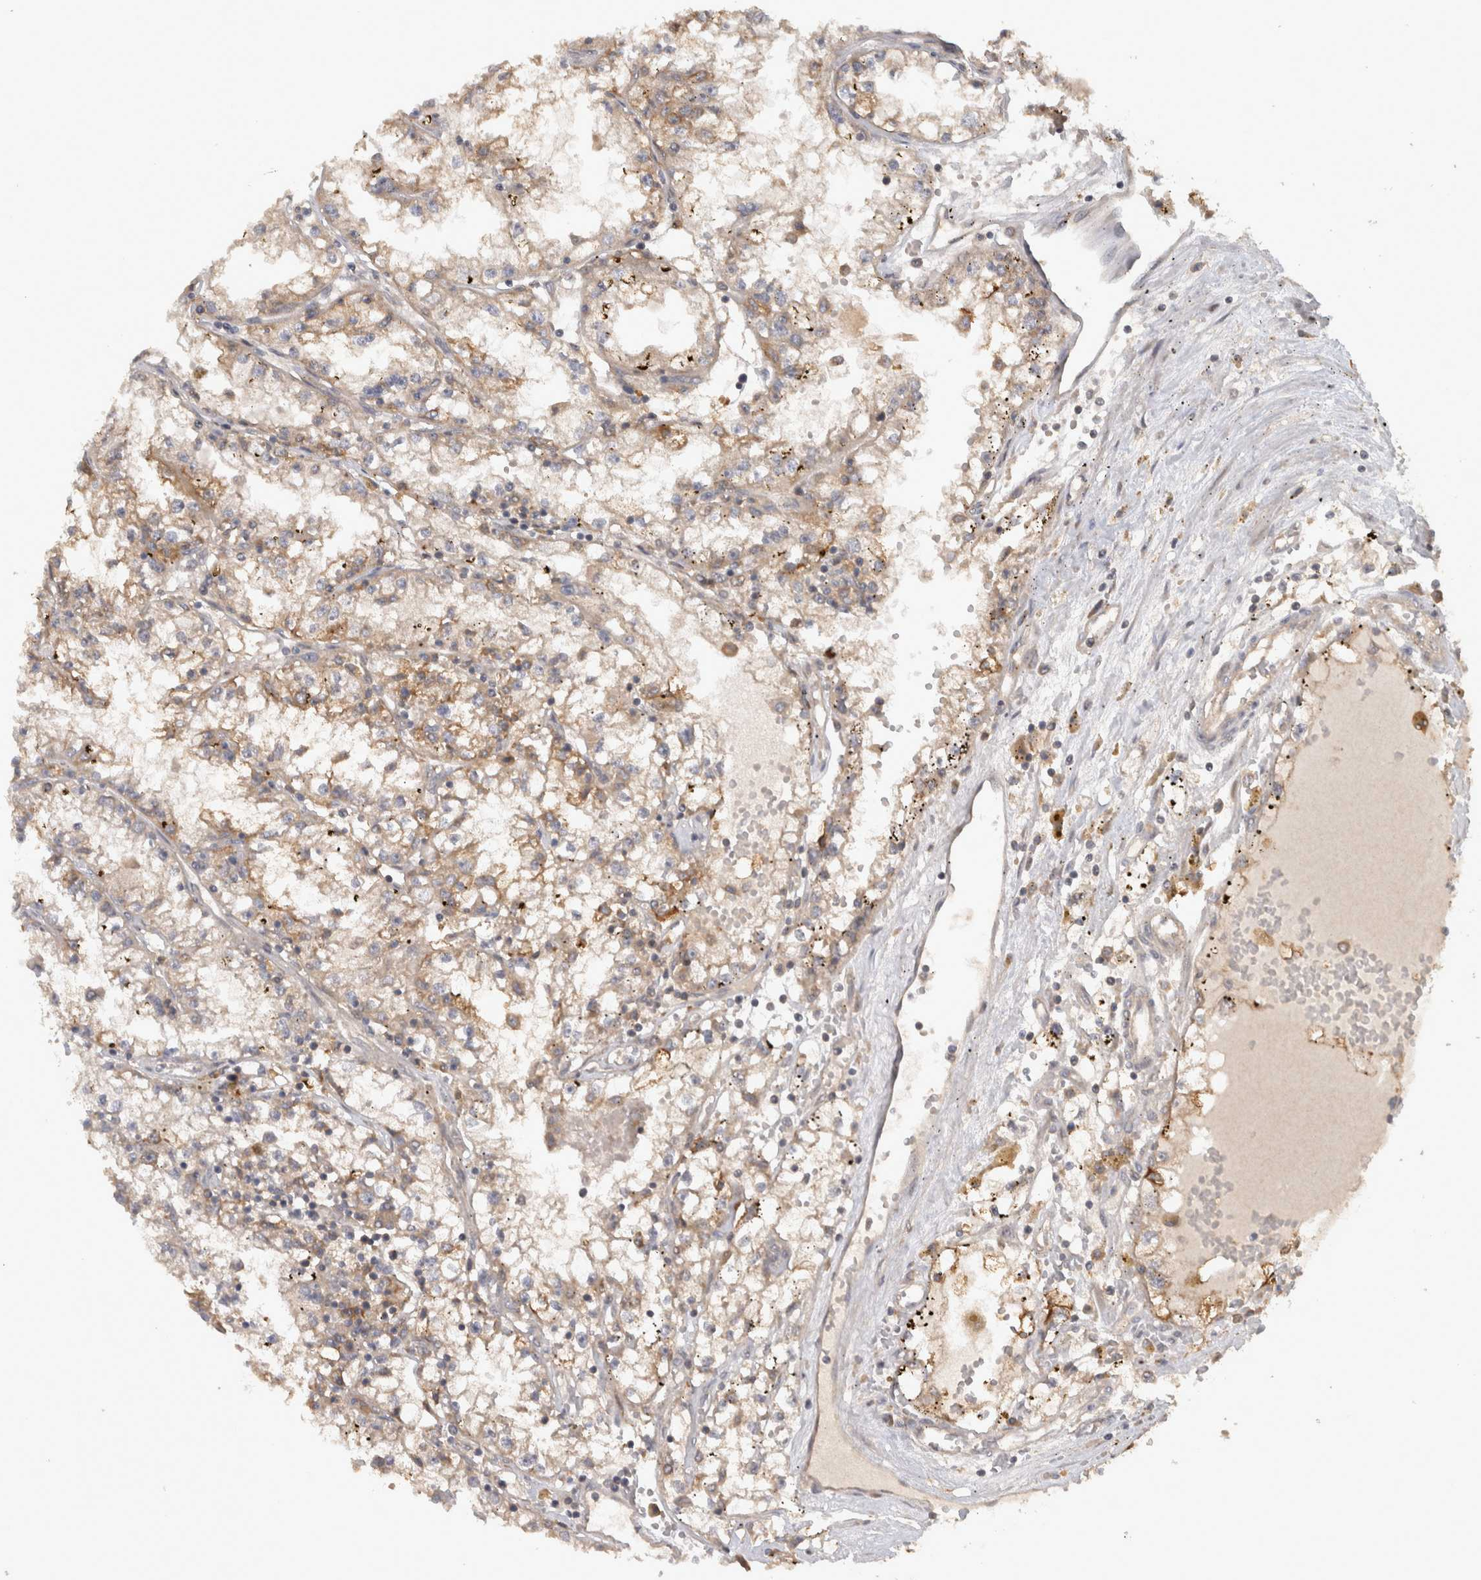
{"staining": {"intensity": "weak", "quantity": "<25%", "location": "cytoplasmic/membranous"}, "tissue": "renal cancer", "cell_type": "Tumor cells", "image_type": "cancer", "snomed": [{"axis": "morphology", "description": "Adenocarcinoma, NOS"}, {"axis": "topography", "description": "Kidney"}], "caption": "This is an IHC micrograph of human adenocarcinoma (renal). There is no positivity in tumor cells.", "gene": "VEPH1", "patient": {"sex": "male", "age": 56}}